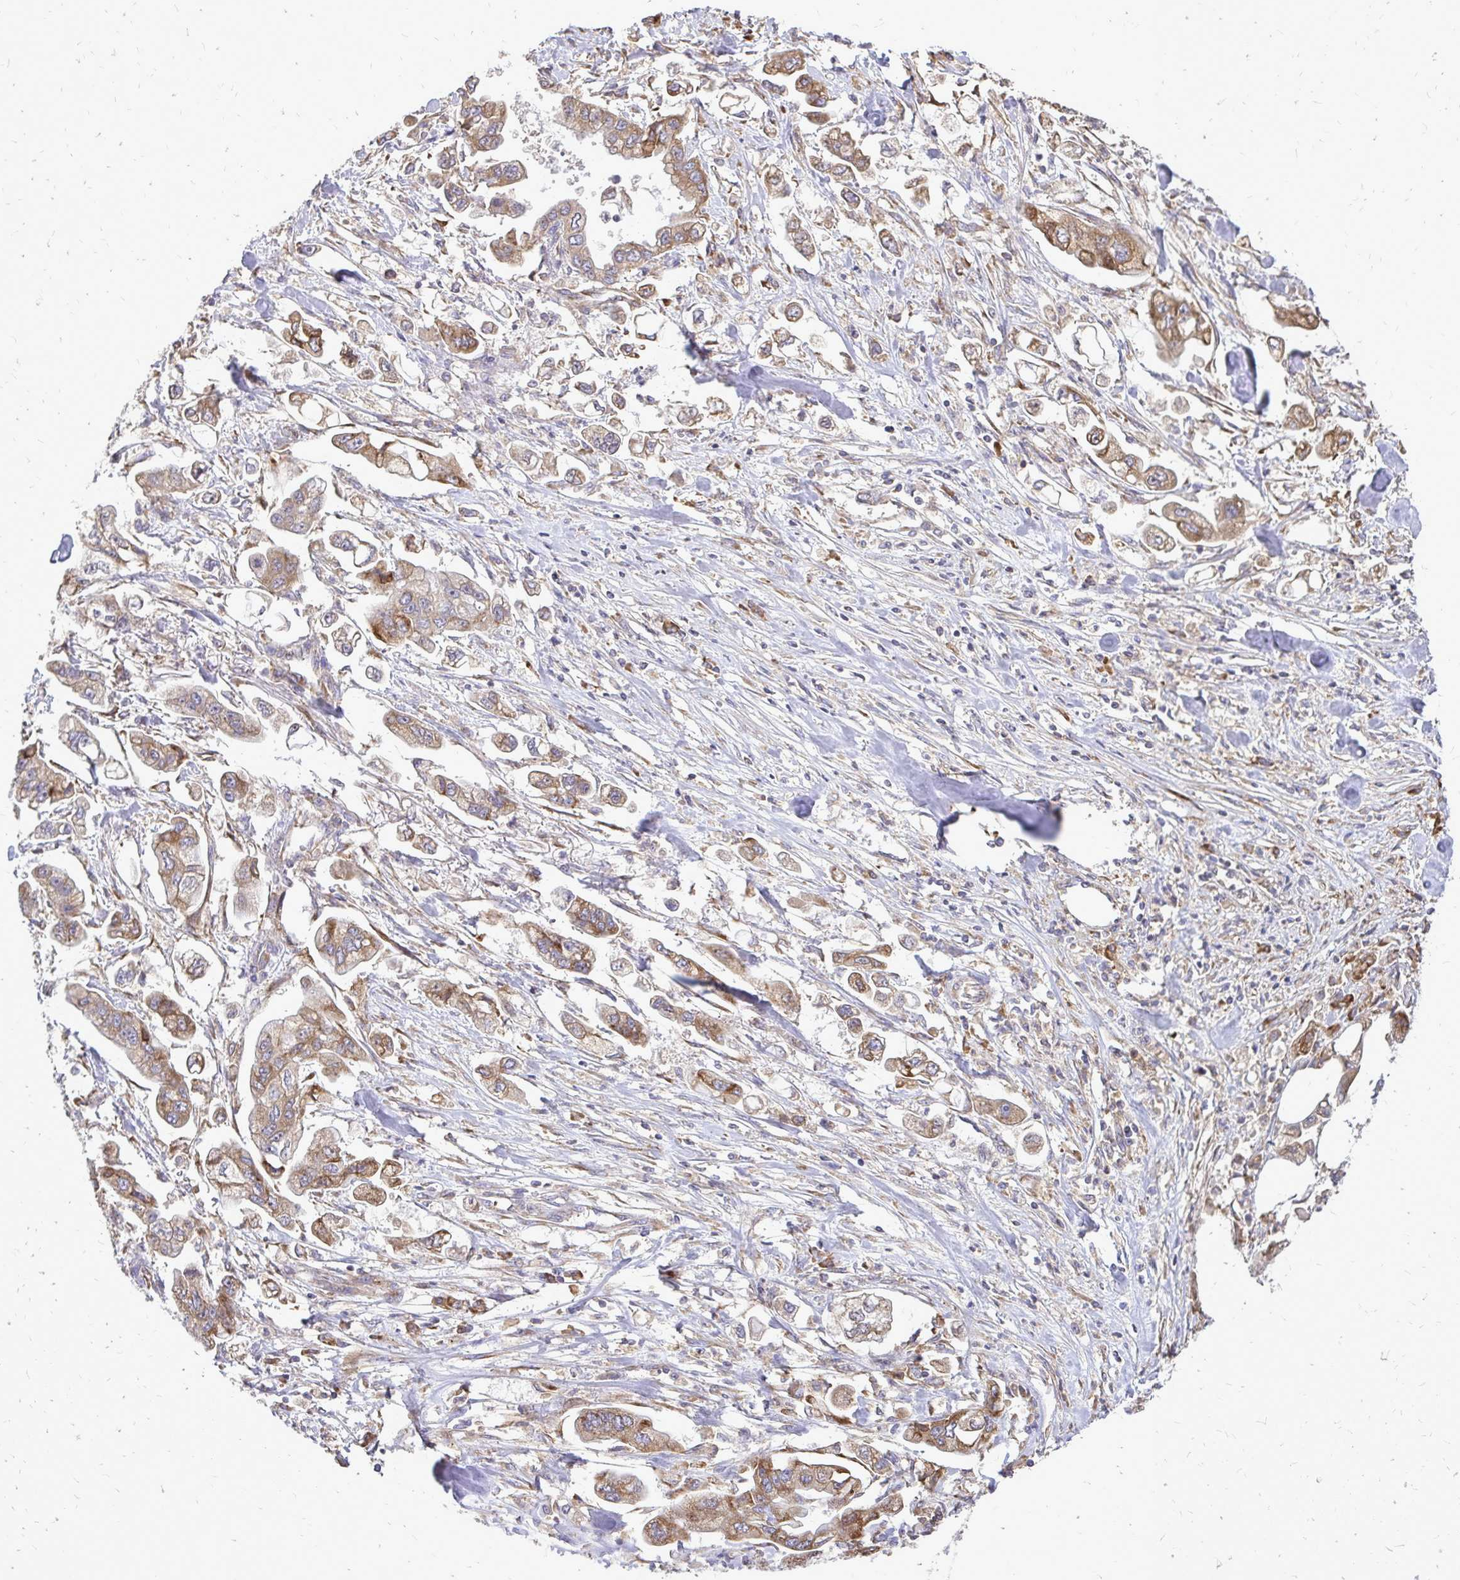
{"staining": {"intensity": "moderate", "quantity": ">75%", "location": "cytoplasmic/membranous"}, "tissue": "stomach cancer", "cell_type": "Tumor cells", "image_type": "cancer", "snomed": [{"axis": "morphology", "description": "Adenocarcinoma, NOS"}, {"axis": "topography", "description": "Stomach"}], "caption": "Human adenocarcinoma (stomach) stained for a protein (brown) demonstrates moderate cytoplasmic/membranous positive positivity in approximately >75% of tumor cells.", "gene": "RPS3", "patient": {"sex": "male", "age": 62}}